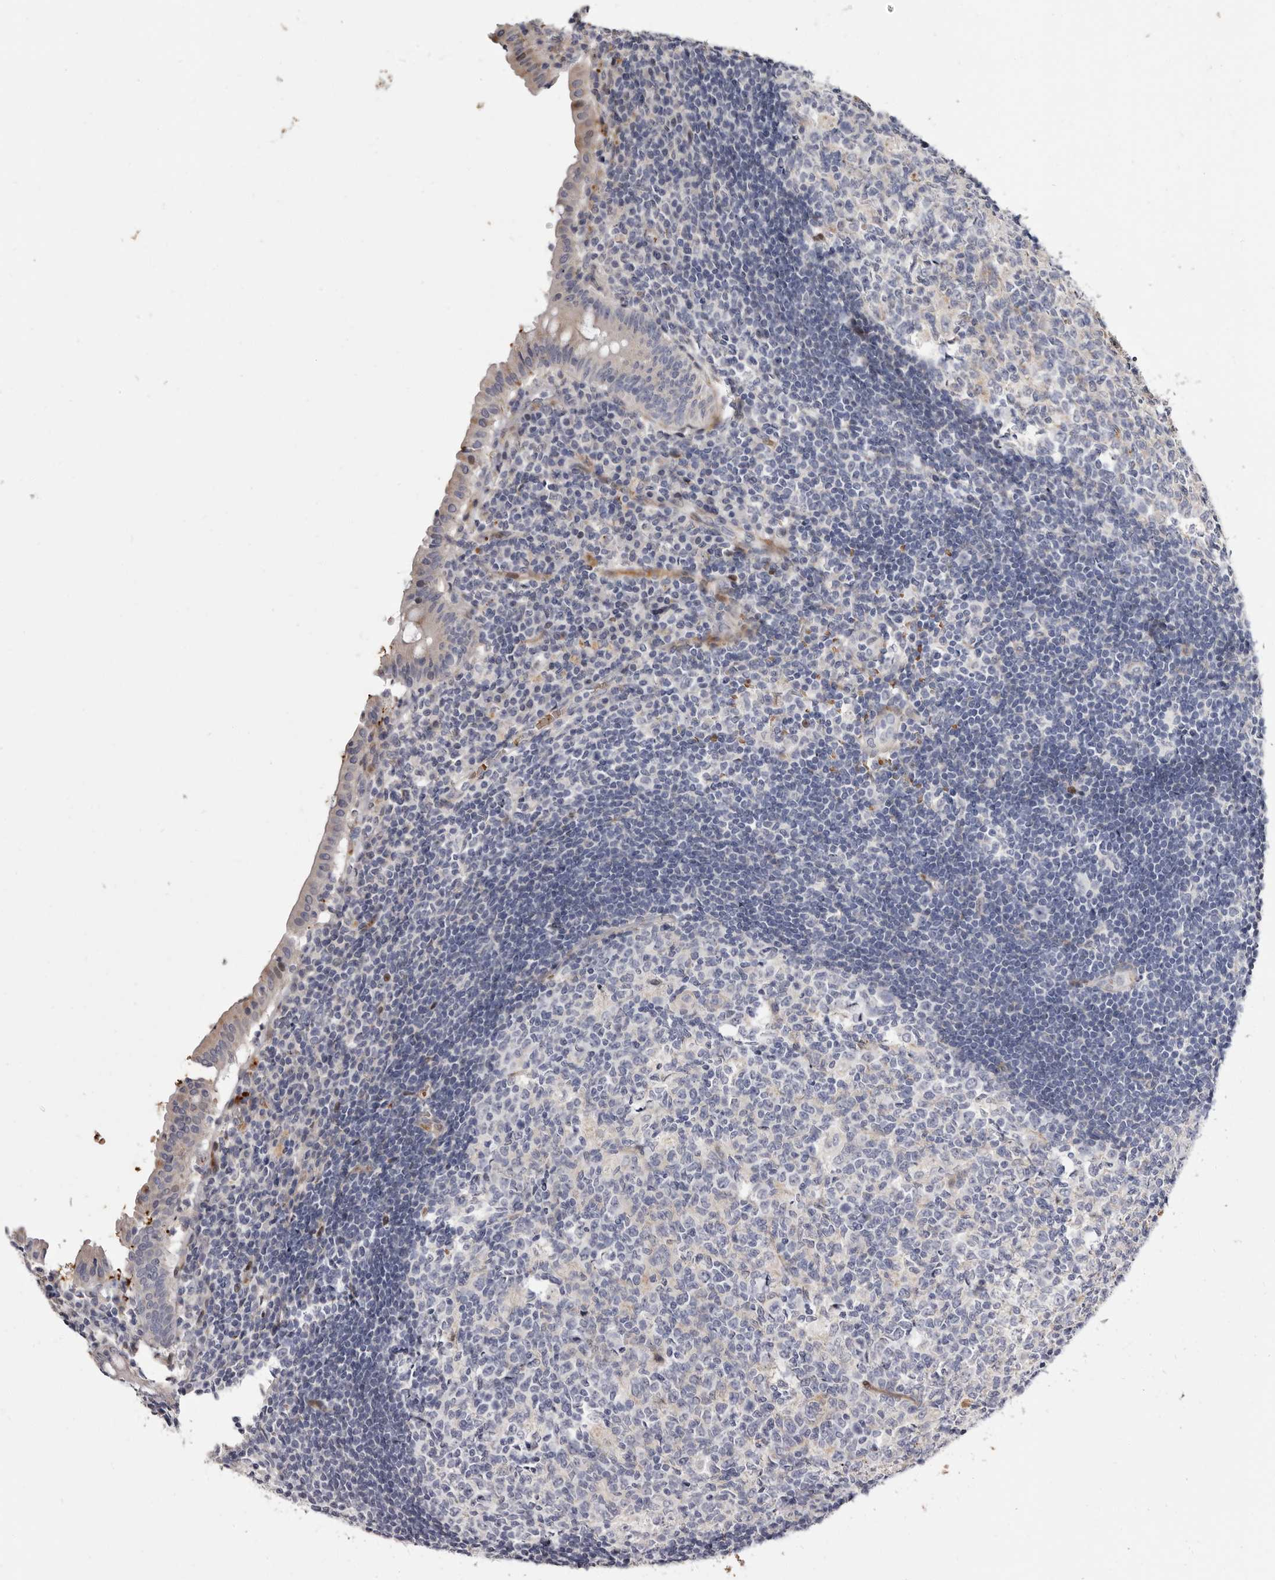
{"staining": {"intensity": "moderate", "quantity": "<25%", "location": "cytoplasmic/membranous"}, "tissue": "appendix", "cell_type": "Glandular cells", "image_type": "normal", "snomed": [{"axis": "morphology", "description": "Normal tissue, NOS"}, {"axis": "topography", "description": "Appendix"}], "caption": "DAB immunohistochemical staining of unremarkable human appendix reveals moderate cytoplasmic/membranous protein staining in approximately <25% of glandular cells.", "gene": "AIDA", "patient": {"sex": "female", "age": 54}}